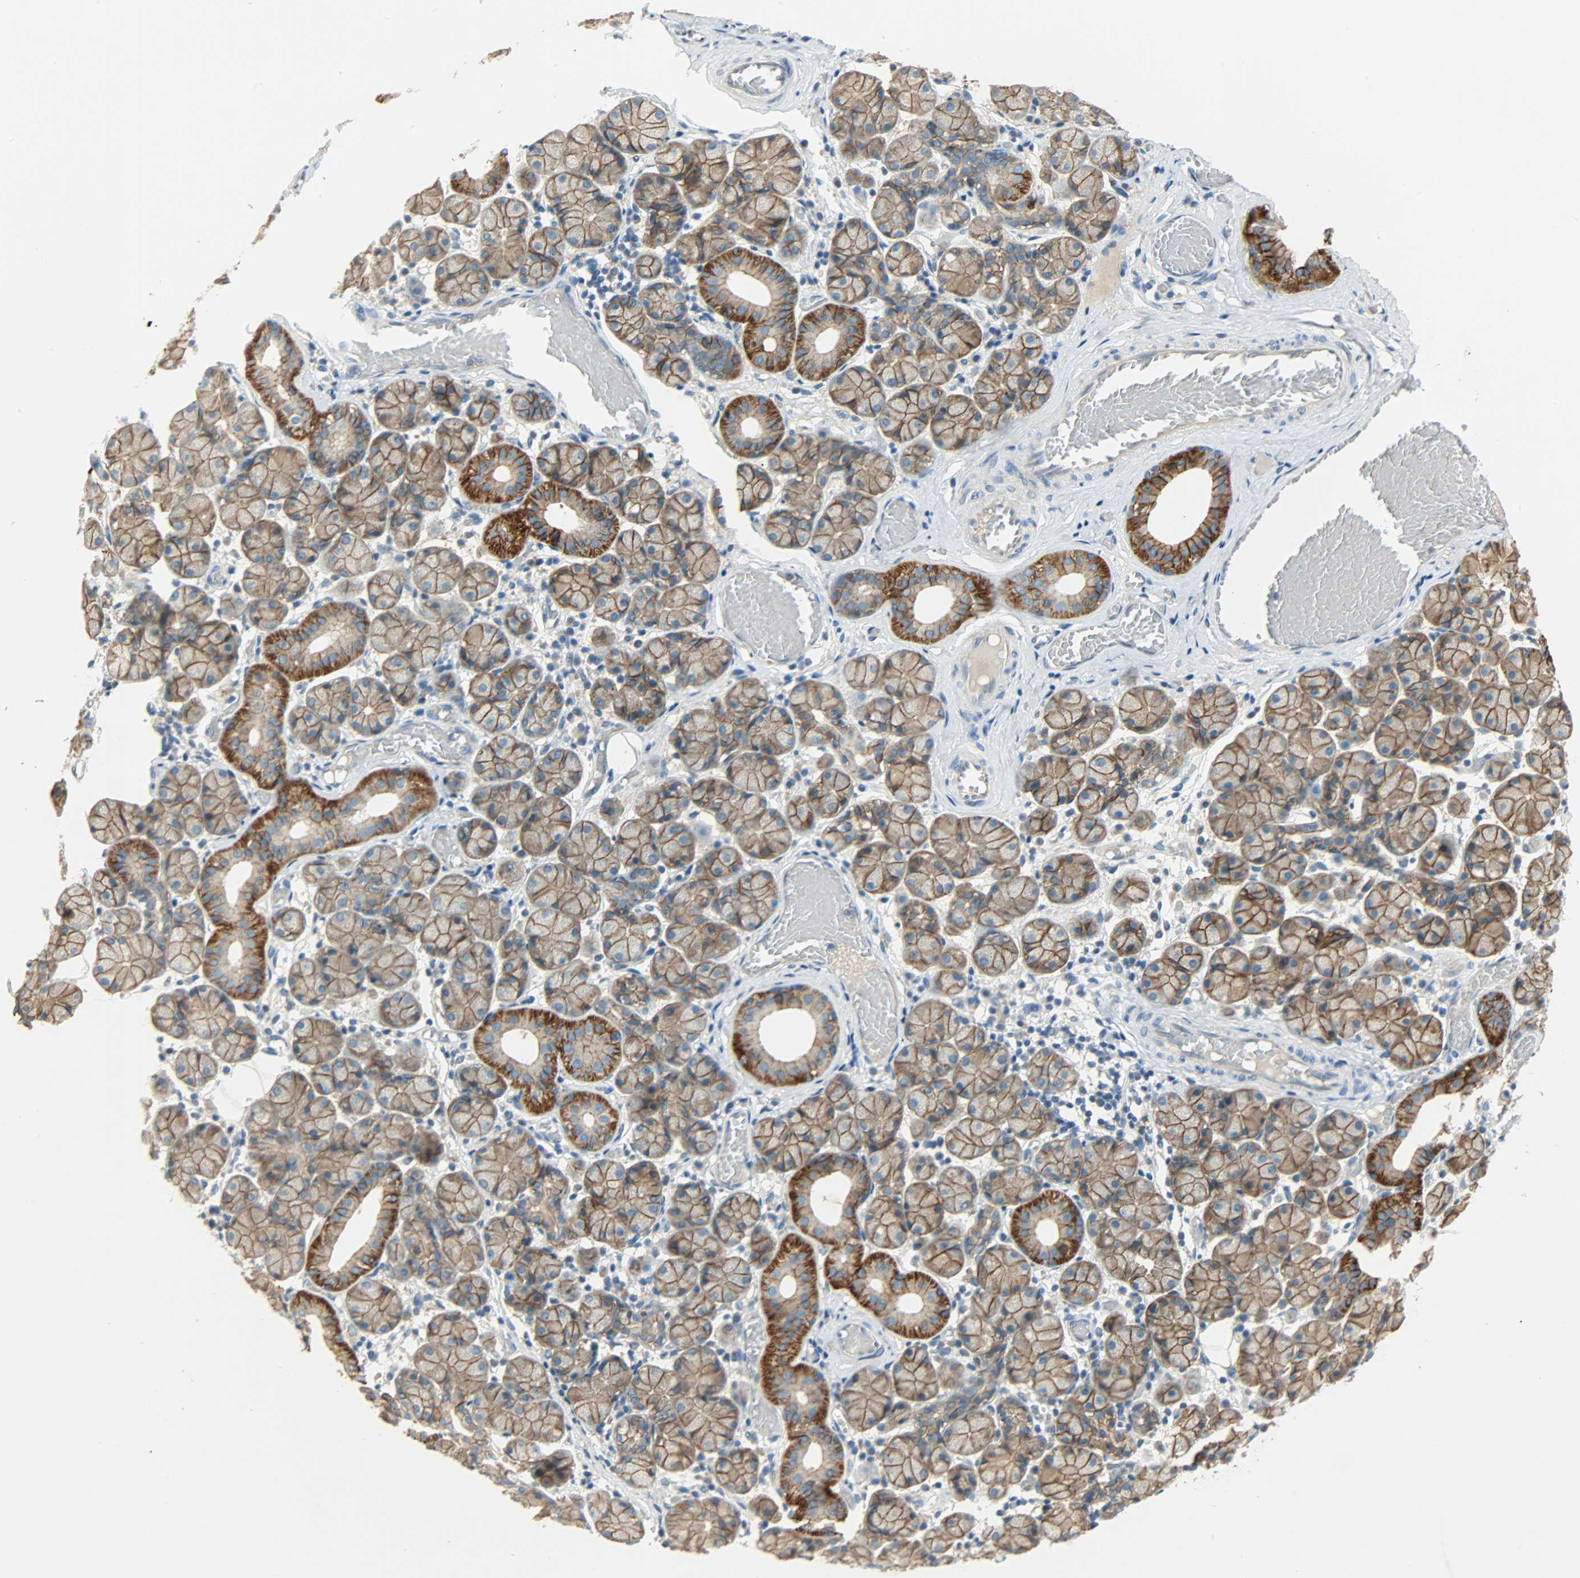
{"staining": {"intensity": "strong", "quantity": ">75%", "location": "cytoplasmic/membranous"}, "tissue": "salivary gland", "cell_type": "Glandular cells", "image_type": "normal", "snomed": [{"axis": "morphology", "description": "Normal tissue, NOS"}, {"axis": "topography", "description": "Salivary gland"}], "caption": "Immunohistochemistry photomicrograph of unremarkable salivary gland stained for a protein (brown), which displays high levels of strong cytoplasmic/membranous positivity in approximately >75% of glandular cells.", "gene": "DSG2", "patient": {"sex": "female", "age": 24}}